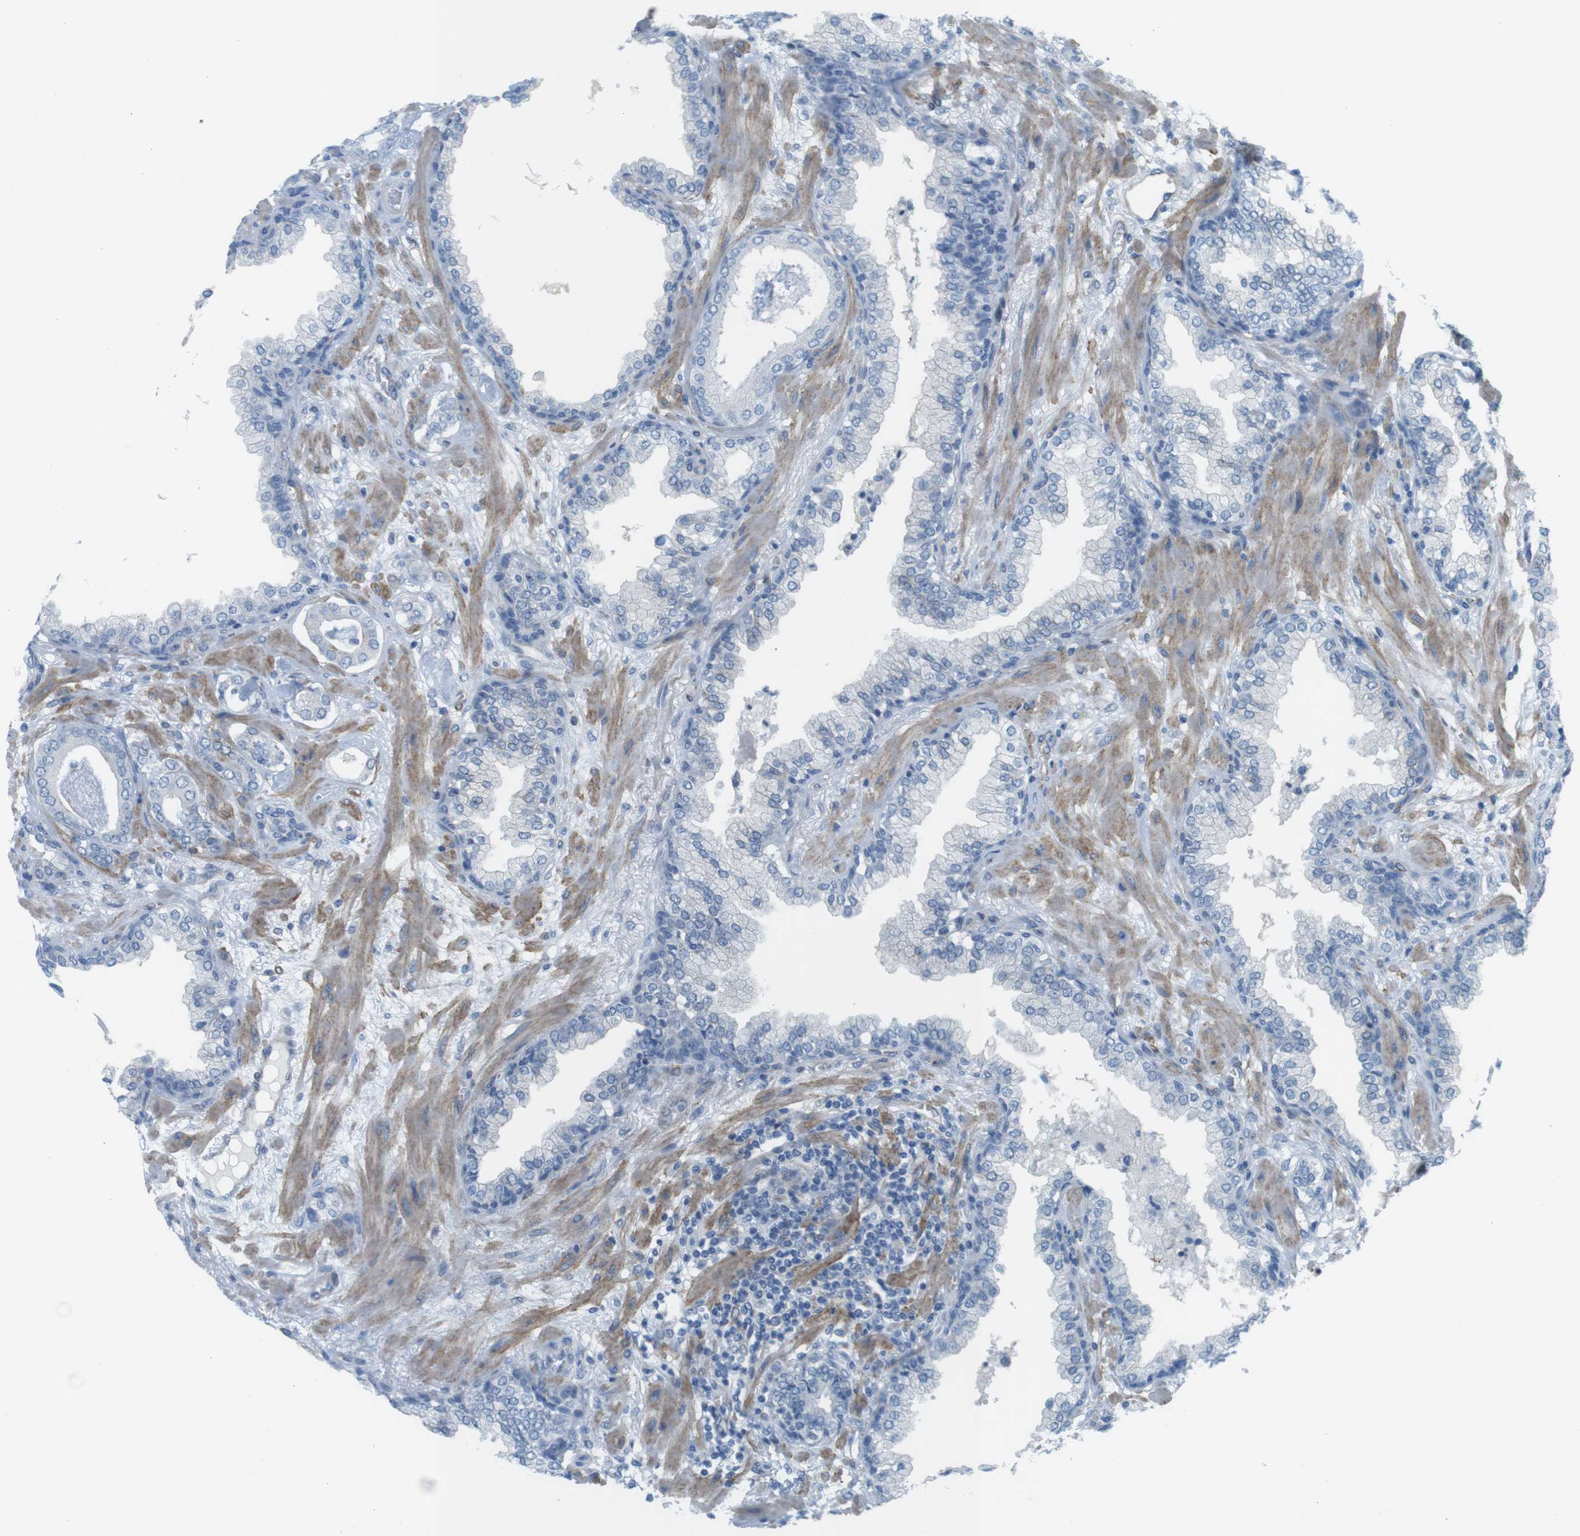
{"staining": {"intensity": "negative", "quantity": "none", "location": "none"}, "tissue": "prostate cancer", "cell_type": "Tumor cells", "image_type": "cancer", "snomed": [{"axis": "morphology", "description": "Adenocarcinoma, Low grade"}, {"axis": "topography", "description": "Prostate"}], "caption": "Photomicrograph shows no significant protein expression in tumor cells of low-grade adenocarcinoma (prostate).", "gene": "MYH9", "patient": {"sex": "male", "age": 53}}